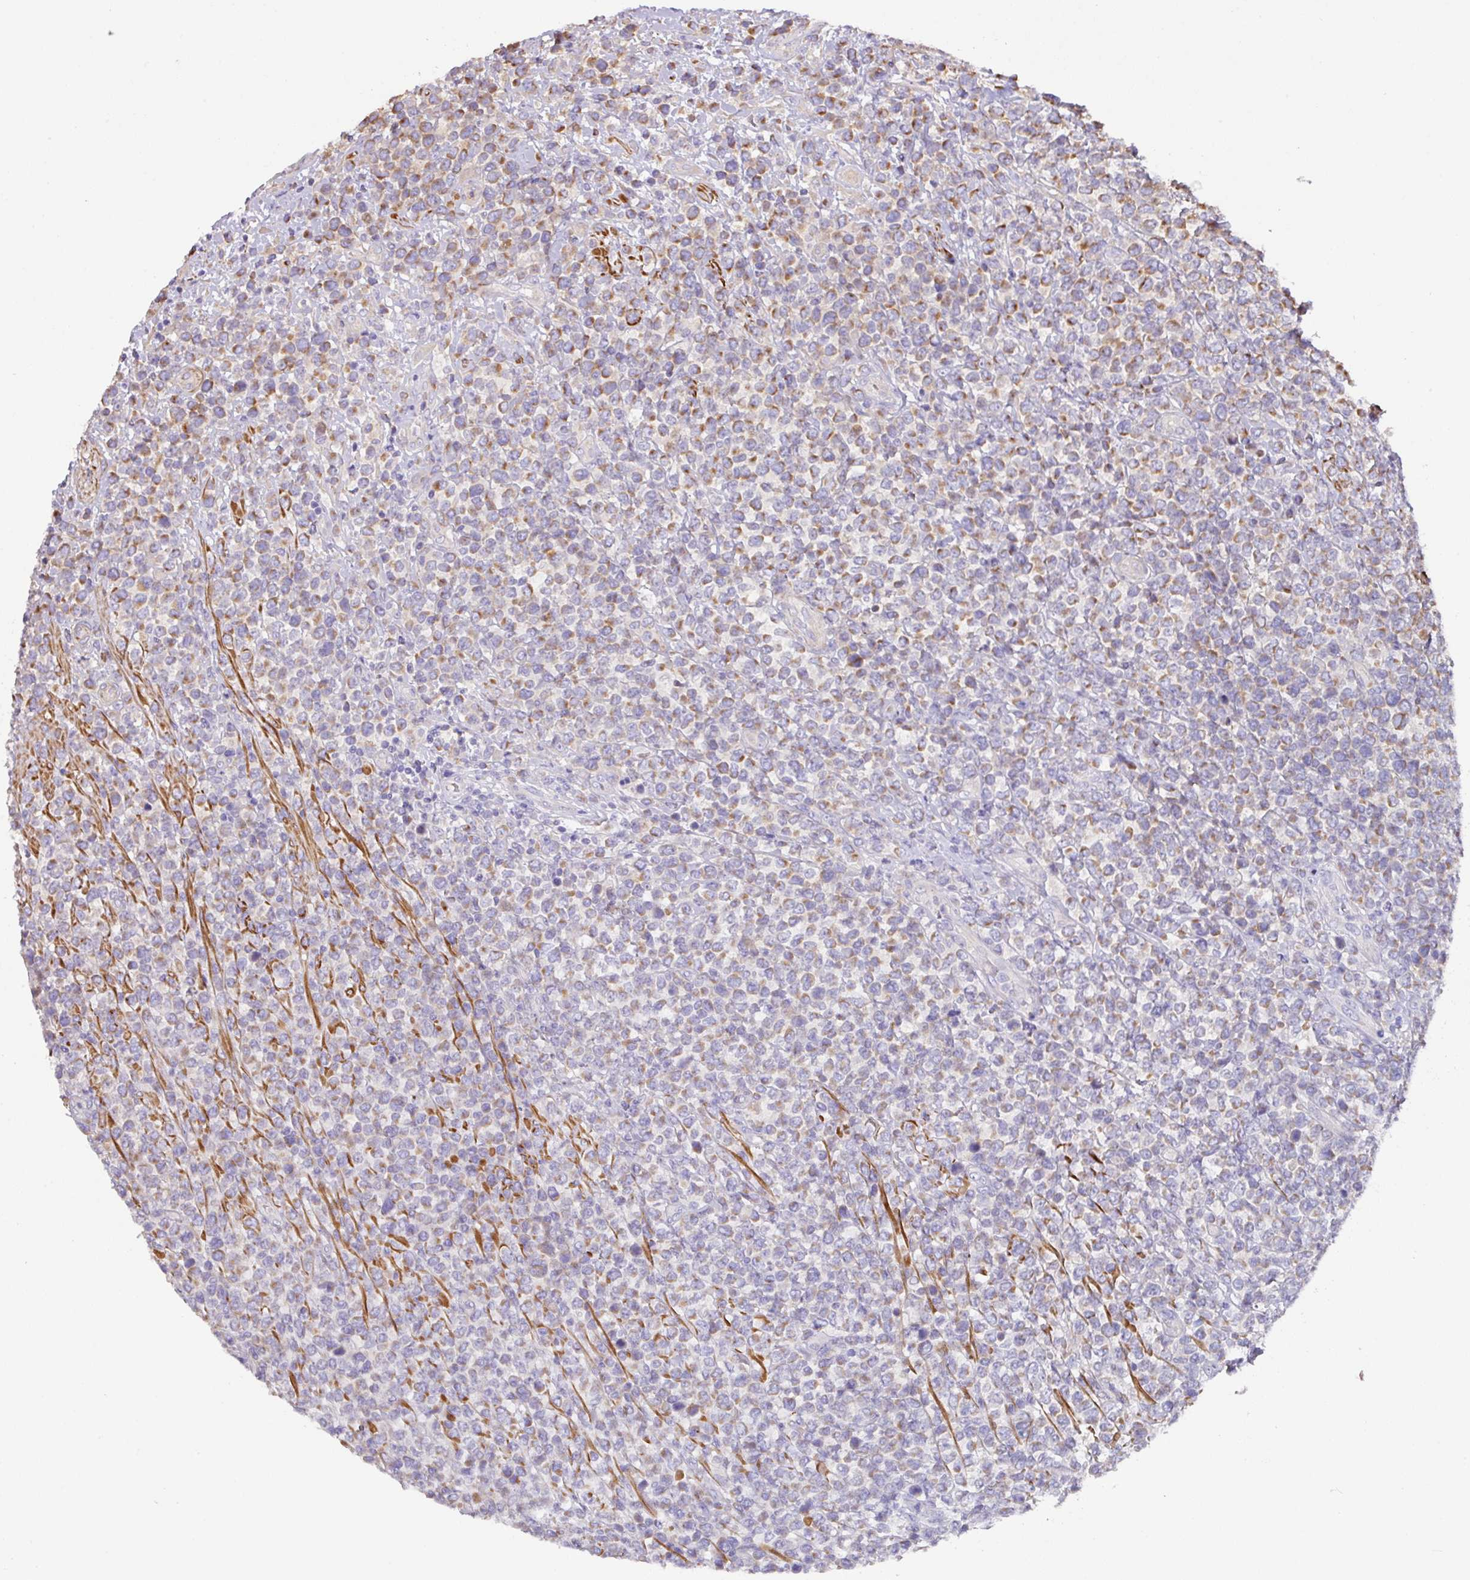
{"staining": {"intensity": "moderate", "quantity": "25%-75%", "location": "cytoplasmic/membranous"}, "tissue": "lymphoma", "cell_type": "Tumor cells", "image_type": "cancer", "snomed": [{"axis": "morphology", "description": "Malignant lymphoma, non-Hodgkin's type, High grade"}, {"axis": "topography", "description": "Soft tissue"}], "caption": "Protein analysis of lymphoma tissue exhibits moderate cytoplasmic/membranous positivity in about 25%-75% of tumor cells.", "gene": "MRRF", "patient": {"sex": "female", "age": 56}}